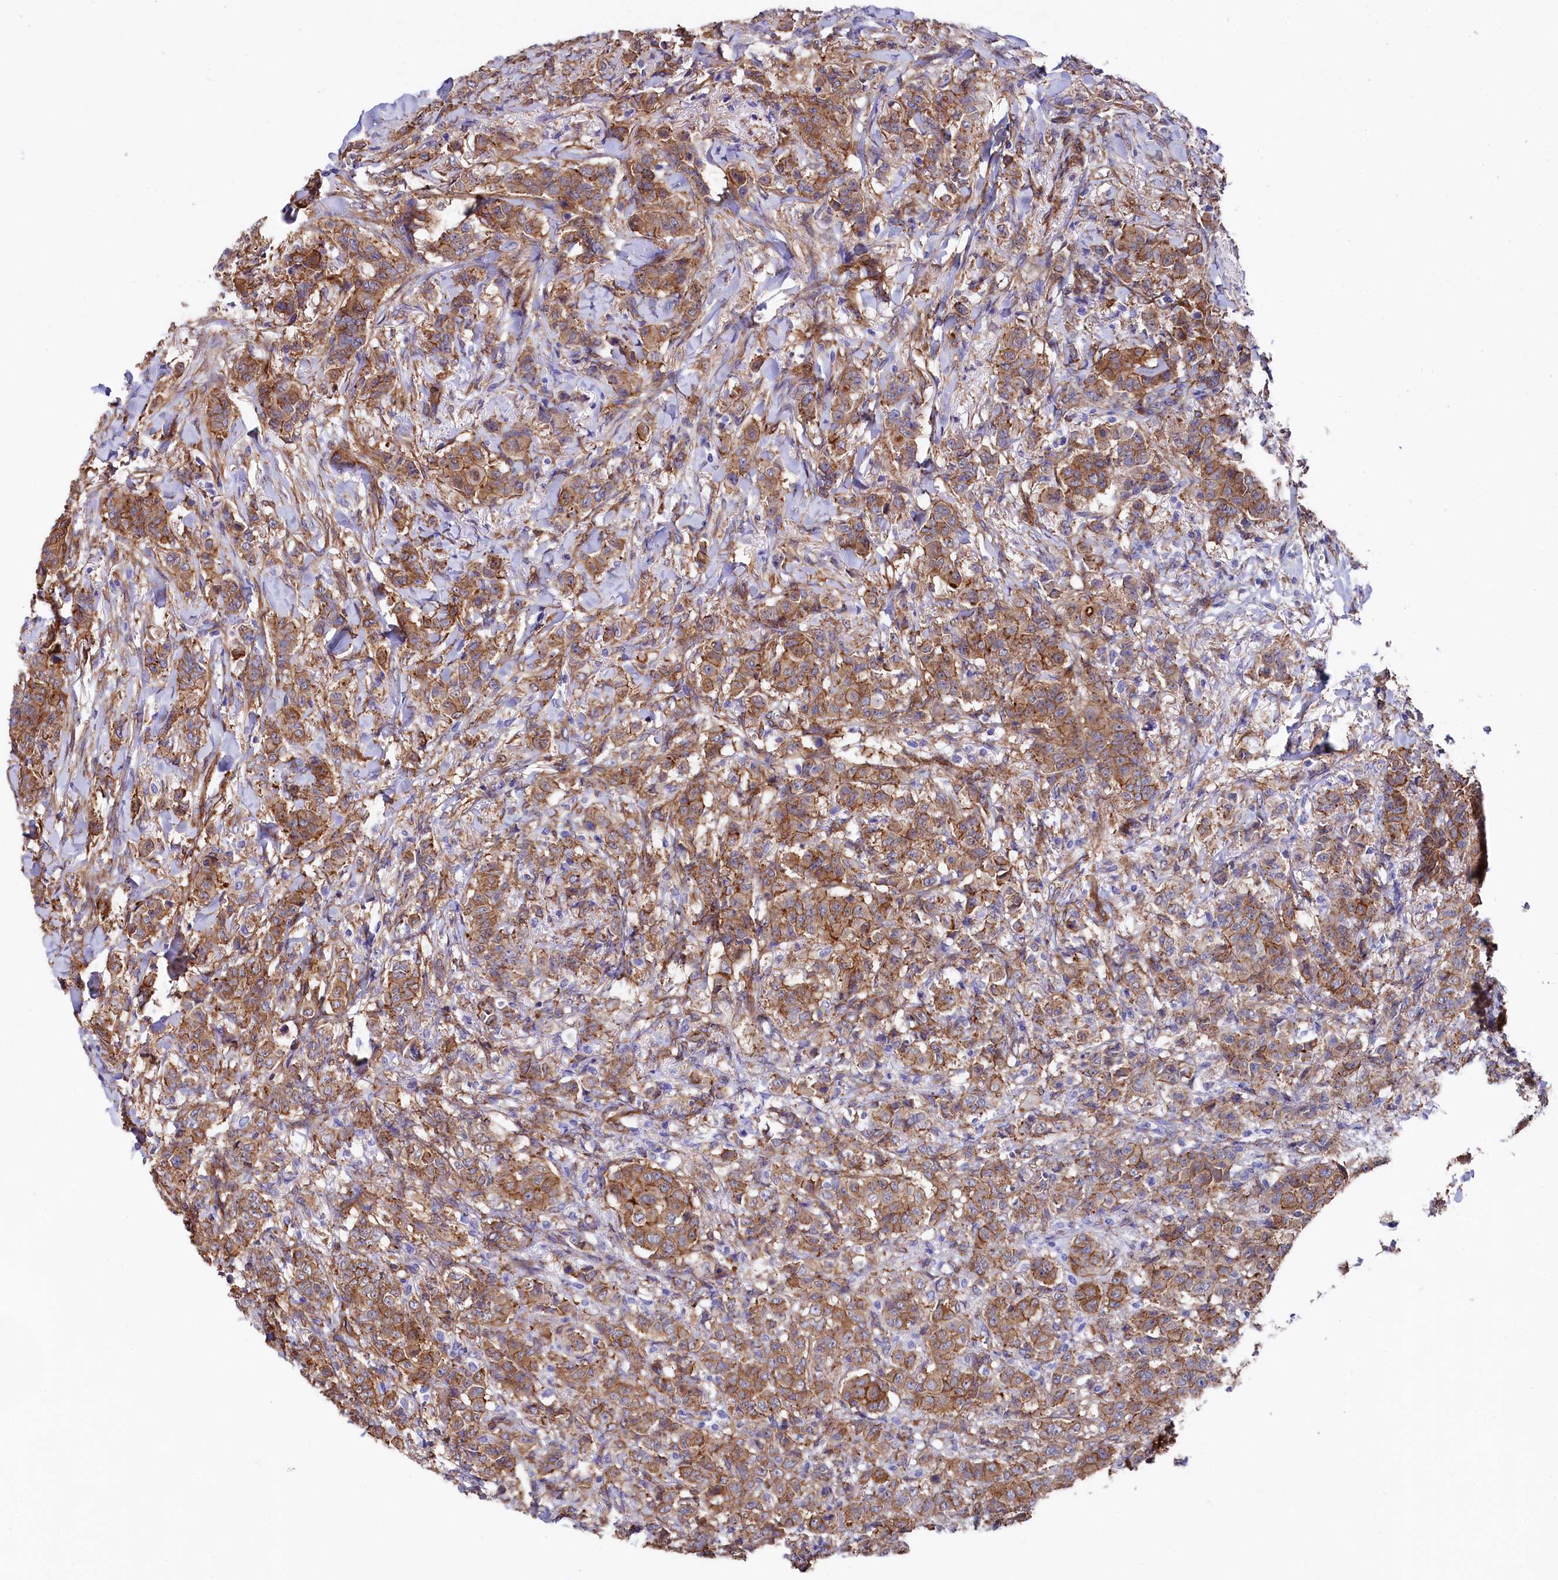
{"staining": {"intensity": "moderate", "quantity": ">75%", "location": "cytoplasmic/membranous"}, "tissue": "breast cancer", "cell_type": "Tumor cells", "image_type": "cancer", "snomed": [{"axis": "morphology", "description": "Duct carcinoma"}, {"axis": "topography", "description": "Breast"}], "caption": "Protein expression analysis of infiltrating ductal carcinoma (breast) reveals moderate cytoplasmic/membranous positivity in about >75% of tumor cells.", "gene": "TNKS1BP1", "patient": {"sex": "female", "age": 40}}